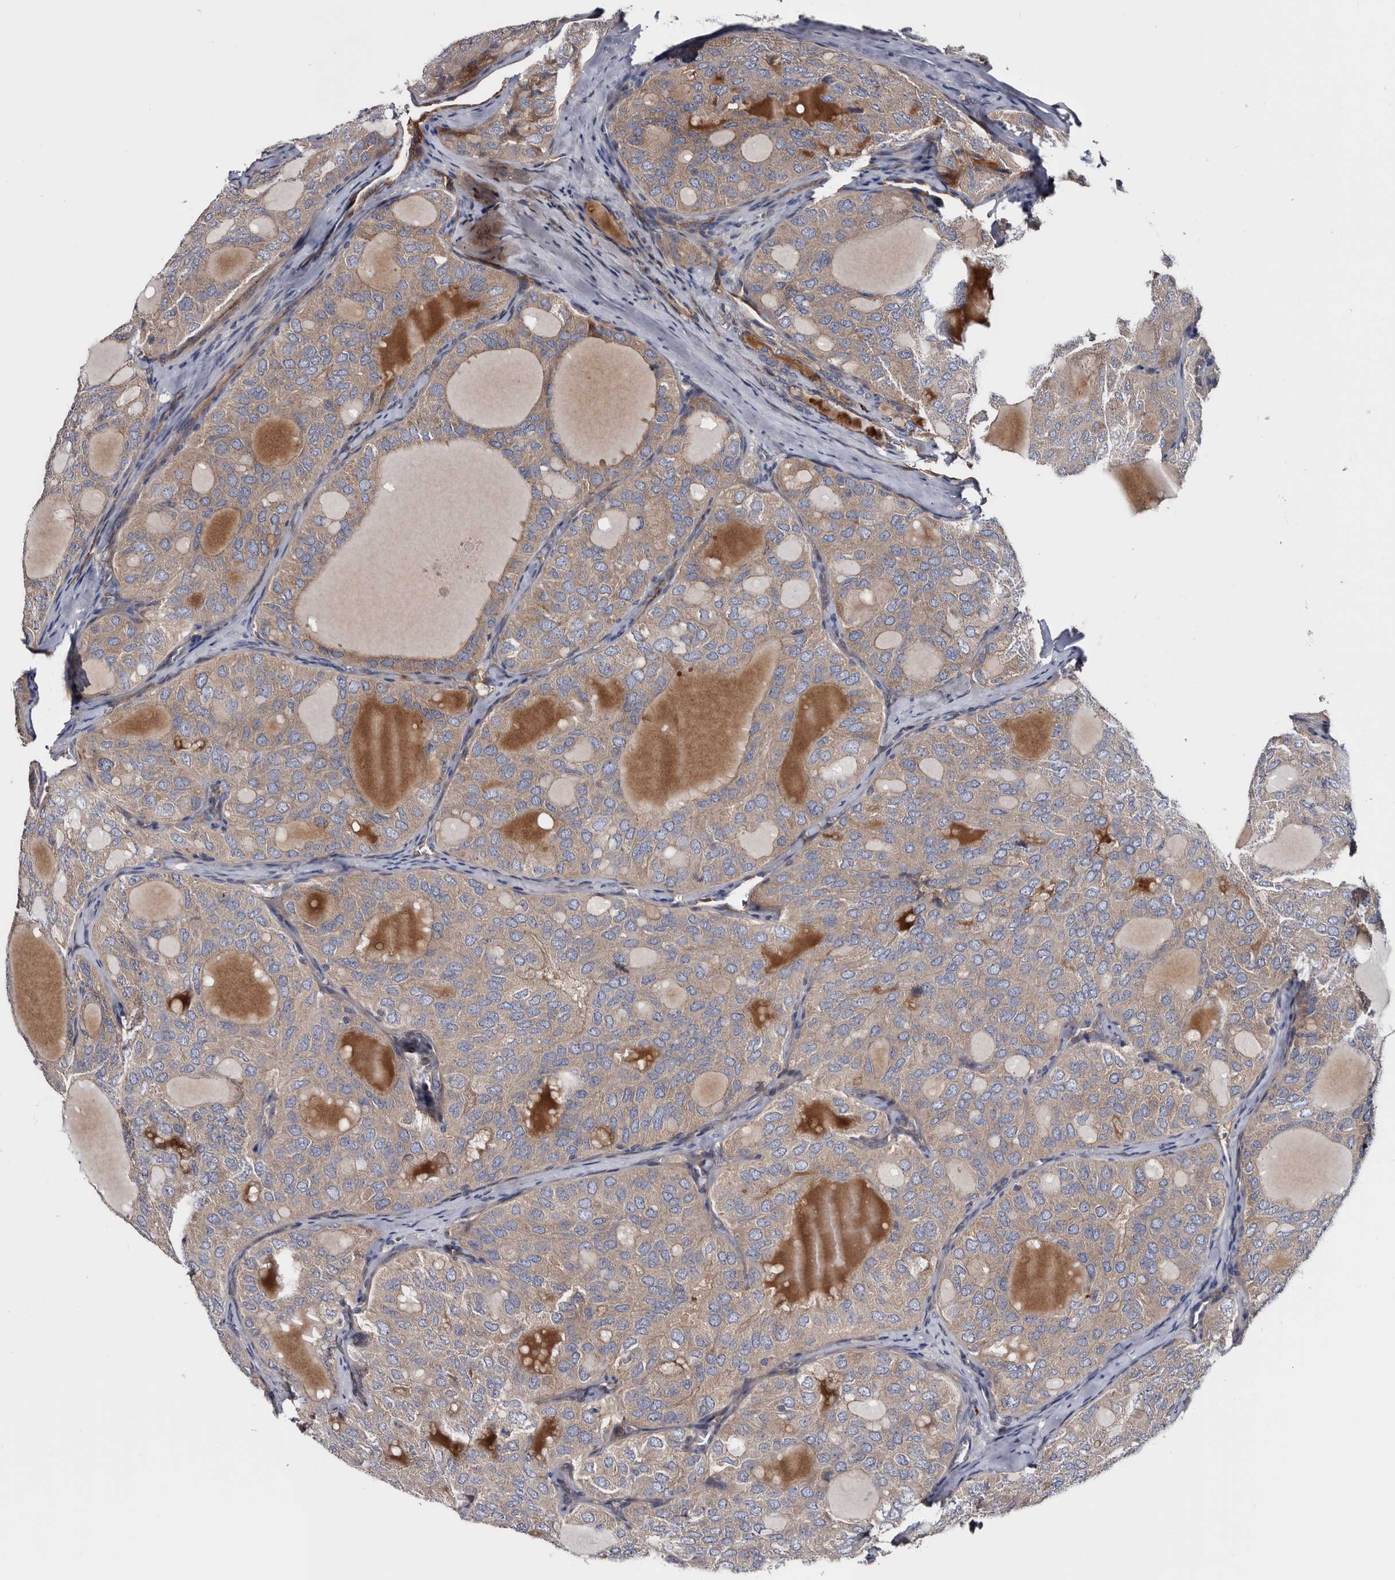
{"staining": {"intensity": "weak", "quantity": "25%-75%", "location": "cytoplasmic/membranous"}, "tissue": "thyroid cancer", "cell_type": "Tumor cells", "image_type": "cancer", "snomed": [{"axis": "morphology", "description": "Follicular adenoma carcinoma, NOS"}, {"axis": "topography", "description": "Thyroid gland"}], "caption": "Protein expression analysis of thyroid cancer demonstrates weak cytoplasmic/membranous positivity in approximately 25%-75% of tumor cells.", "gene": "TSPAN17", "patient": {"sex": "male", "age": 75}}